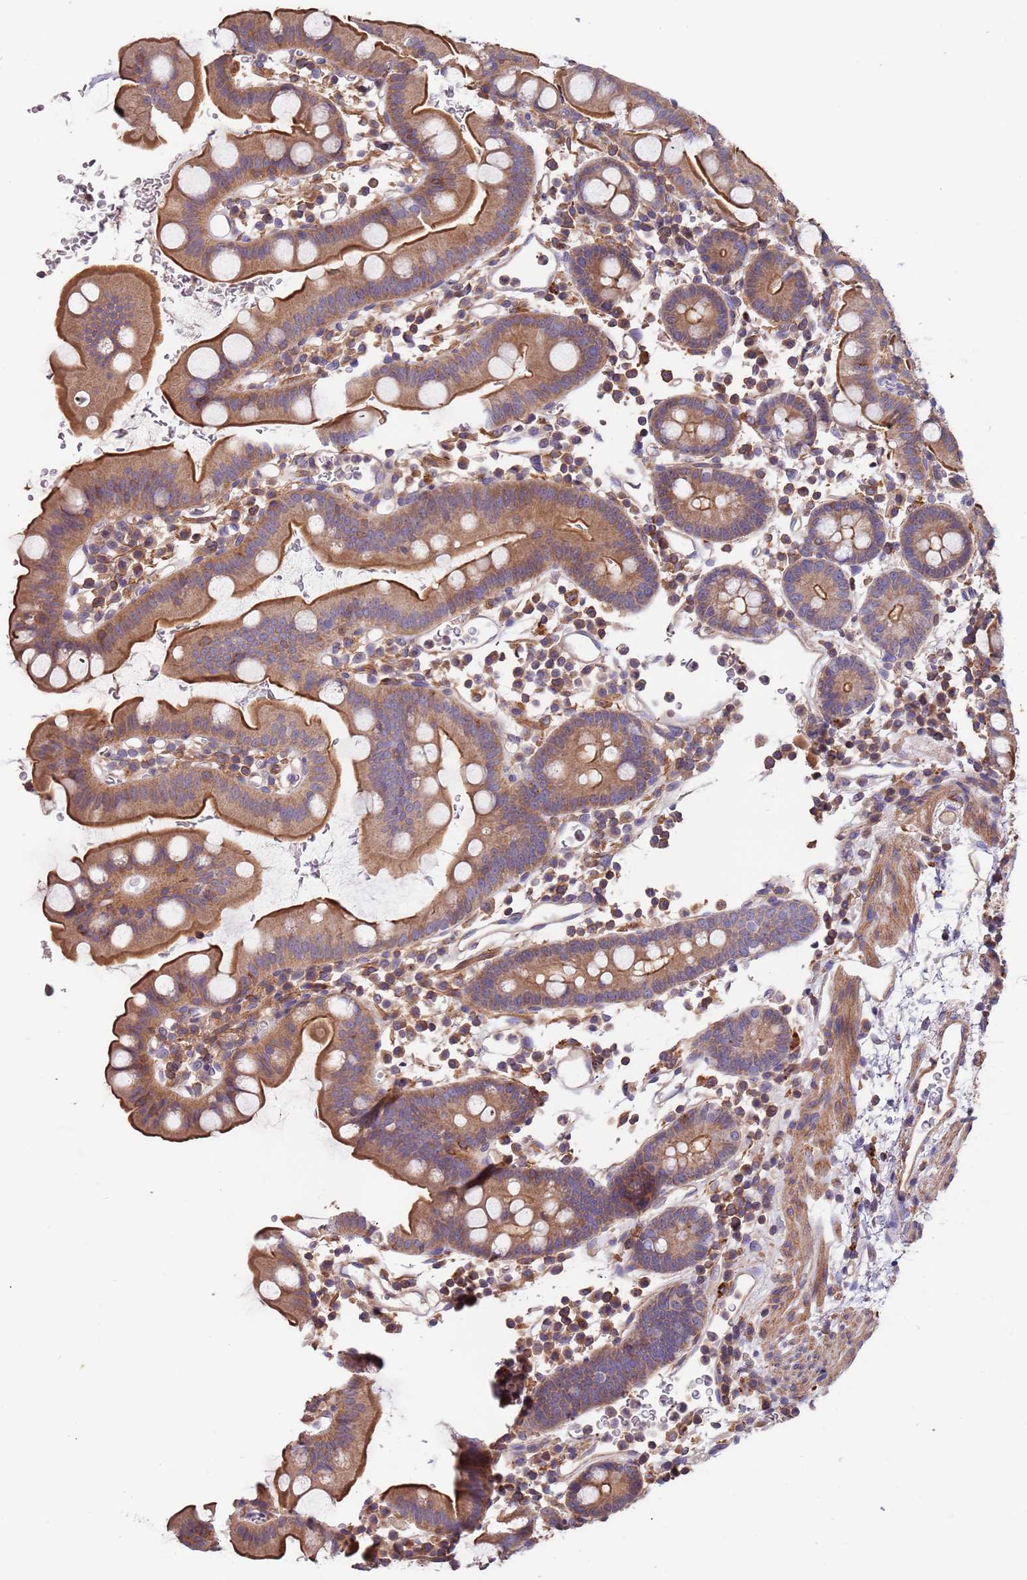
{"staining": {"intensity": "moderate", "quantity": ">75%", "location": "cytoplasmic/membranous"}, "tissue": "small intestine", "cell_type": "Glandular cells", "image_type": "normal", "snomed": [{"axis": "morphology", "description": "Normal tissue, NOS"}, {"axis": "topography", "description": "Stomach, upper"}, {"axis": "topography", "description": "Stomach, lower"}, {"axis": "topography", "description": "Small intestine"}], "caption": "Normal small intestine was stained to show a protein in brown. There is medium levels of moderate cytoplasmic/membranous positivity in about >75% of glandular cells.", "gene": "SYT4", "patient": {"sex": "male", "age": 68}}